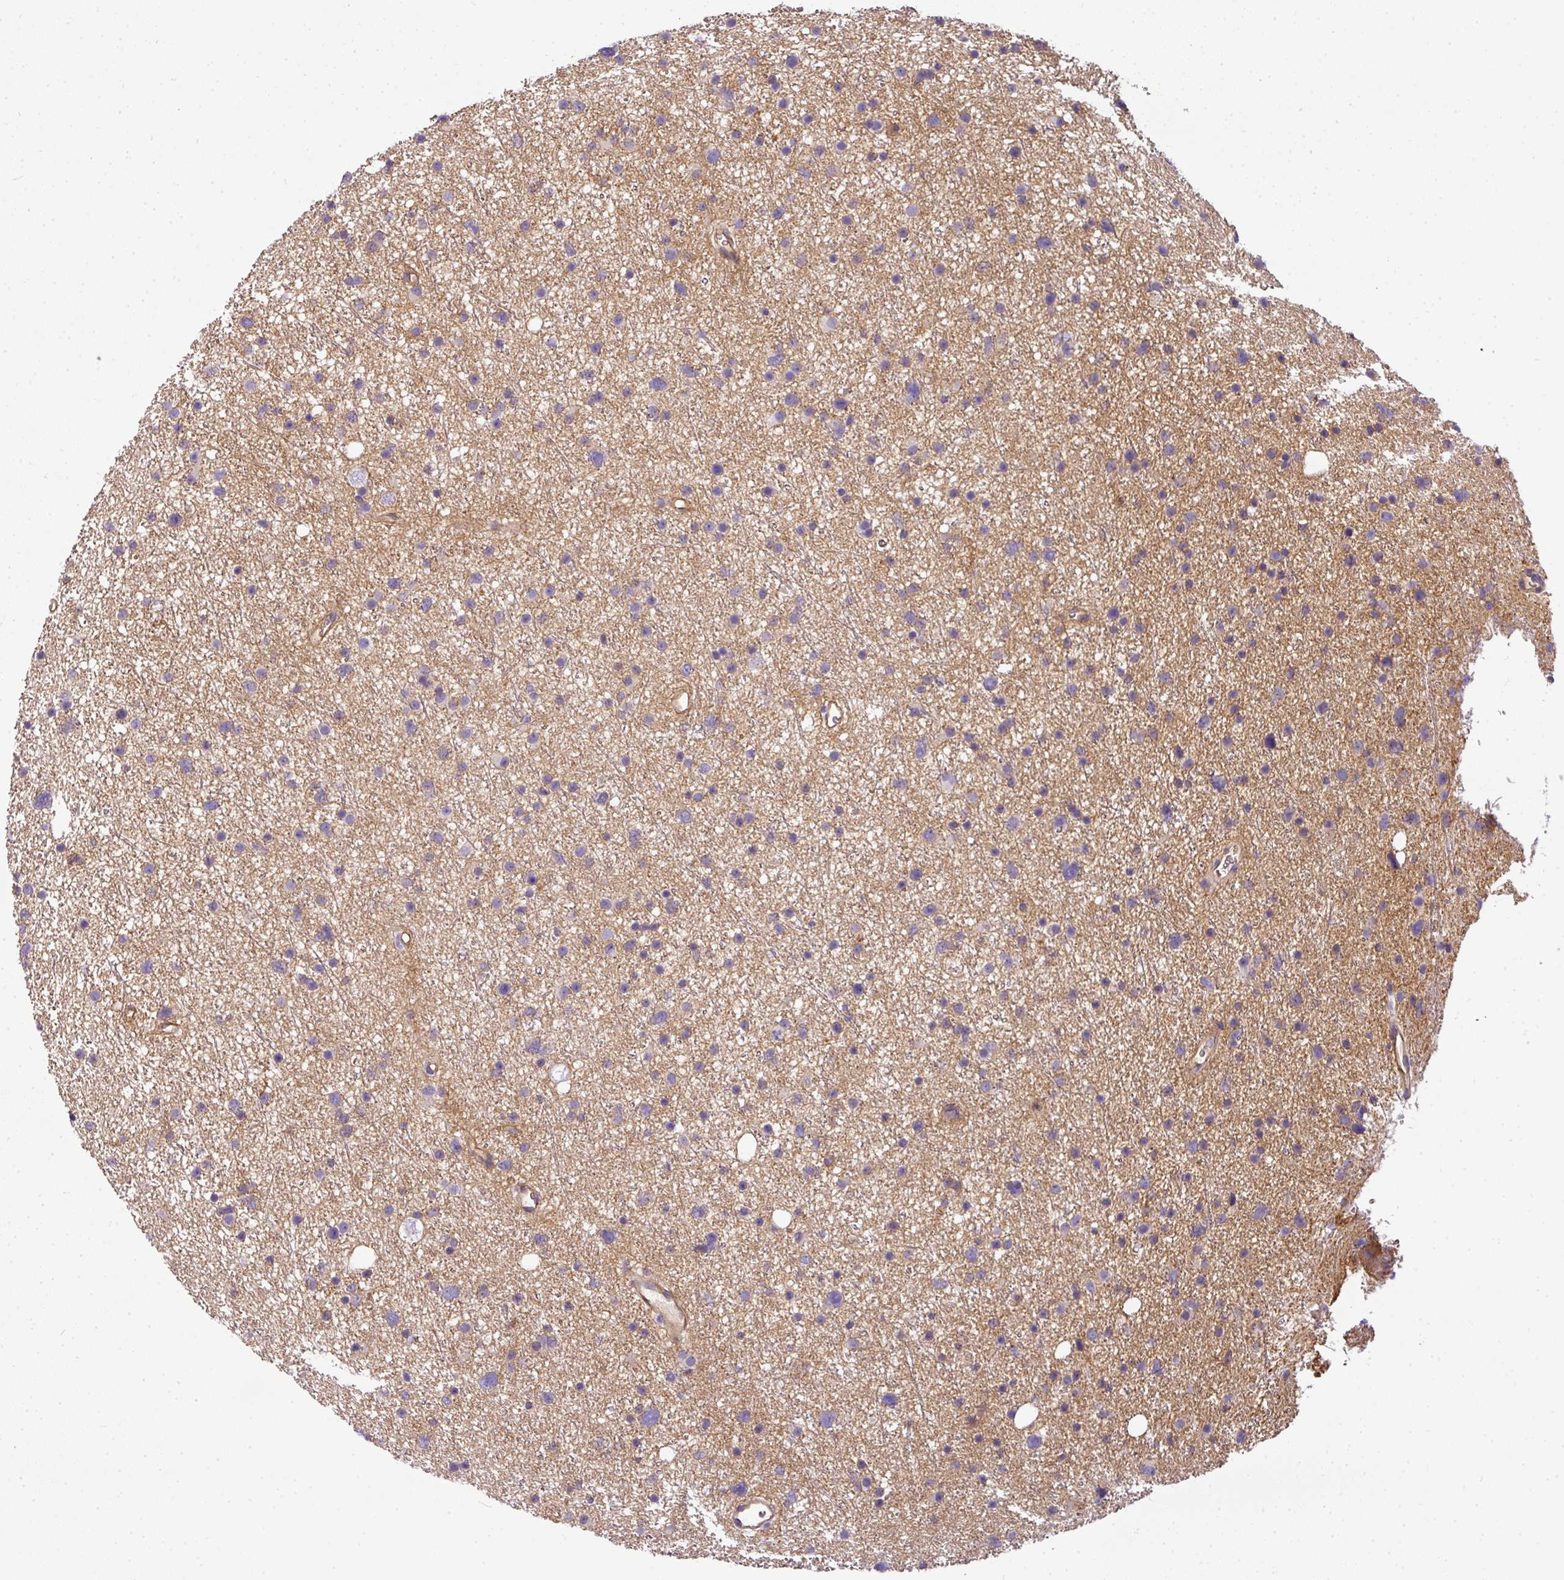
{"staining": {"intensity": "weak", "quantity": "<25%", "location": "cytoplasmic/membranous"}, "tissue": "glioma", "cell_type": "Tumor cells", "image_type": "cancer", "snomed": [{"axis": "morphology", "description": "Glioma, malignant, Low grade"}, {"axis": "topography", "description": "Cerebral cortex"}], "caption": "Histopathology image shows no protein staining in tumor cells of glioma tissue.", "gene": "OR11H4", "patient": {"sex": "female", "age": 39}}